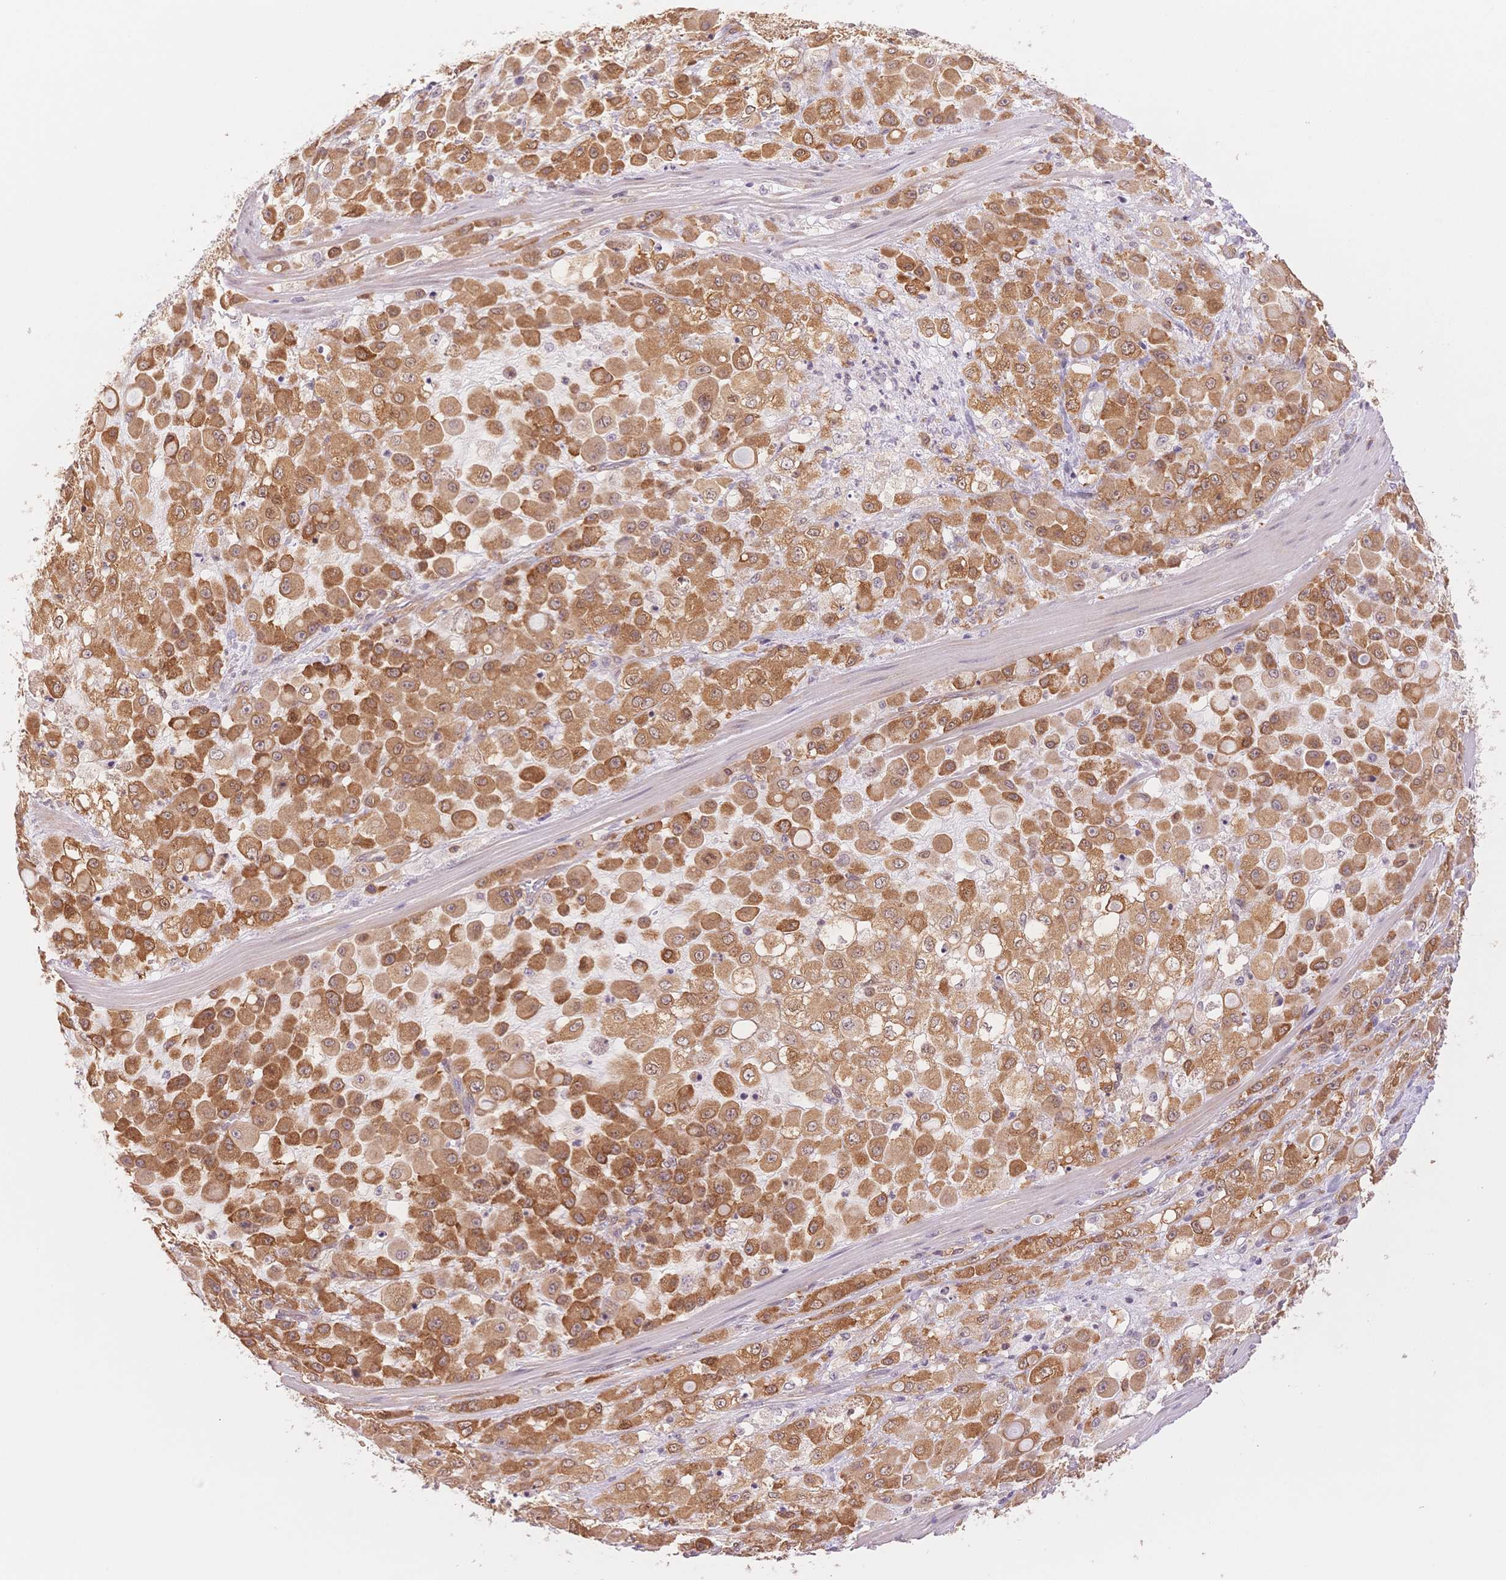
{"staining": {"intensity": "moderate", "quantity": ">75%", "location": "cytoplasmic/membranous"}, "tissue": "stomach cancer", "cell_type": "Tumor cells", "image_type": "cancer", "snomed": [{"axis": "morphology", "description": "Adenocarcinoma, NOS"}, {"axis": "topography", "description": "Stomach"}], "caption": "An immunohistochemistry (IHC) photomicrograph of tumor tissue is shown. Protein staining in brown highlights moderate cytoplasmic/membranous positivity in stomach cancer within tumor cells. (DAB (3,3'-diaminobenzidine) IHC, brown staining for protein, blue staining for nuclei).", "gene": "STK39", "patient": {"sex": "female", "age": 76}}